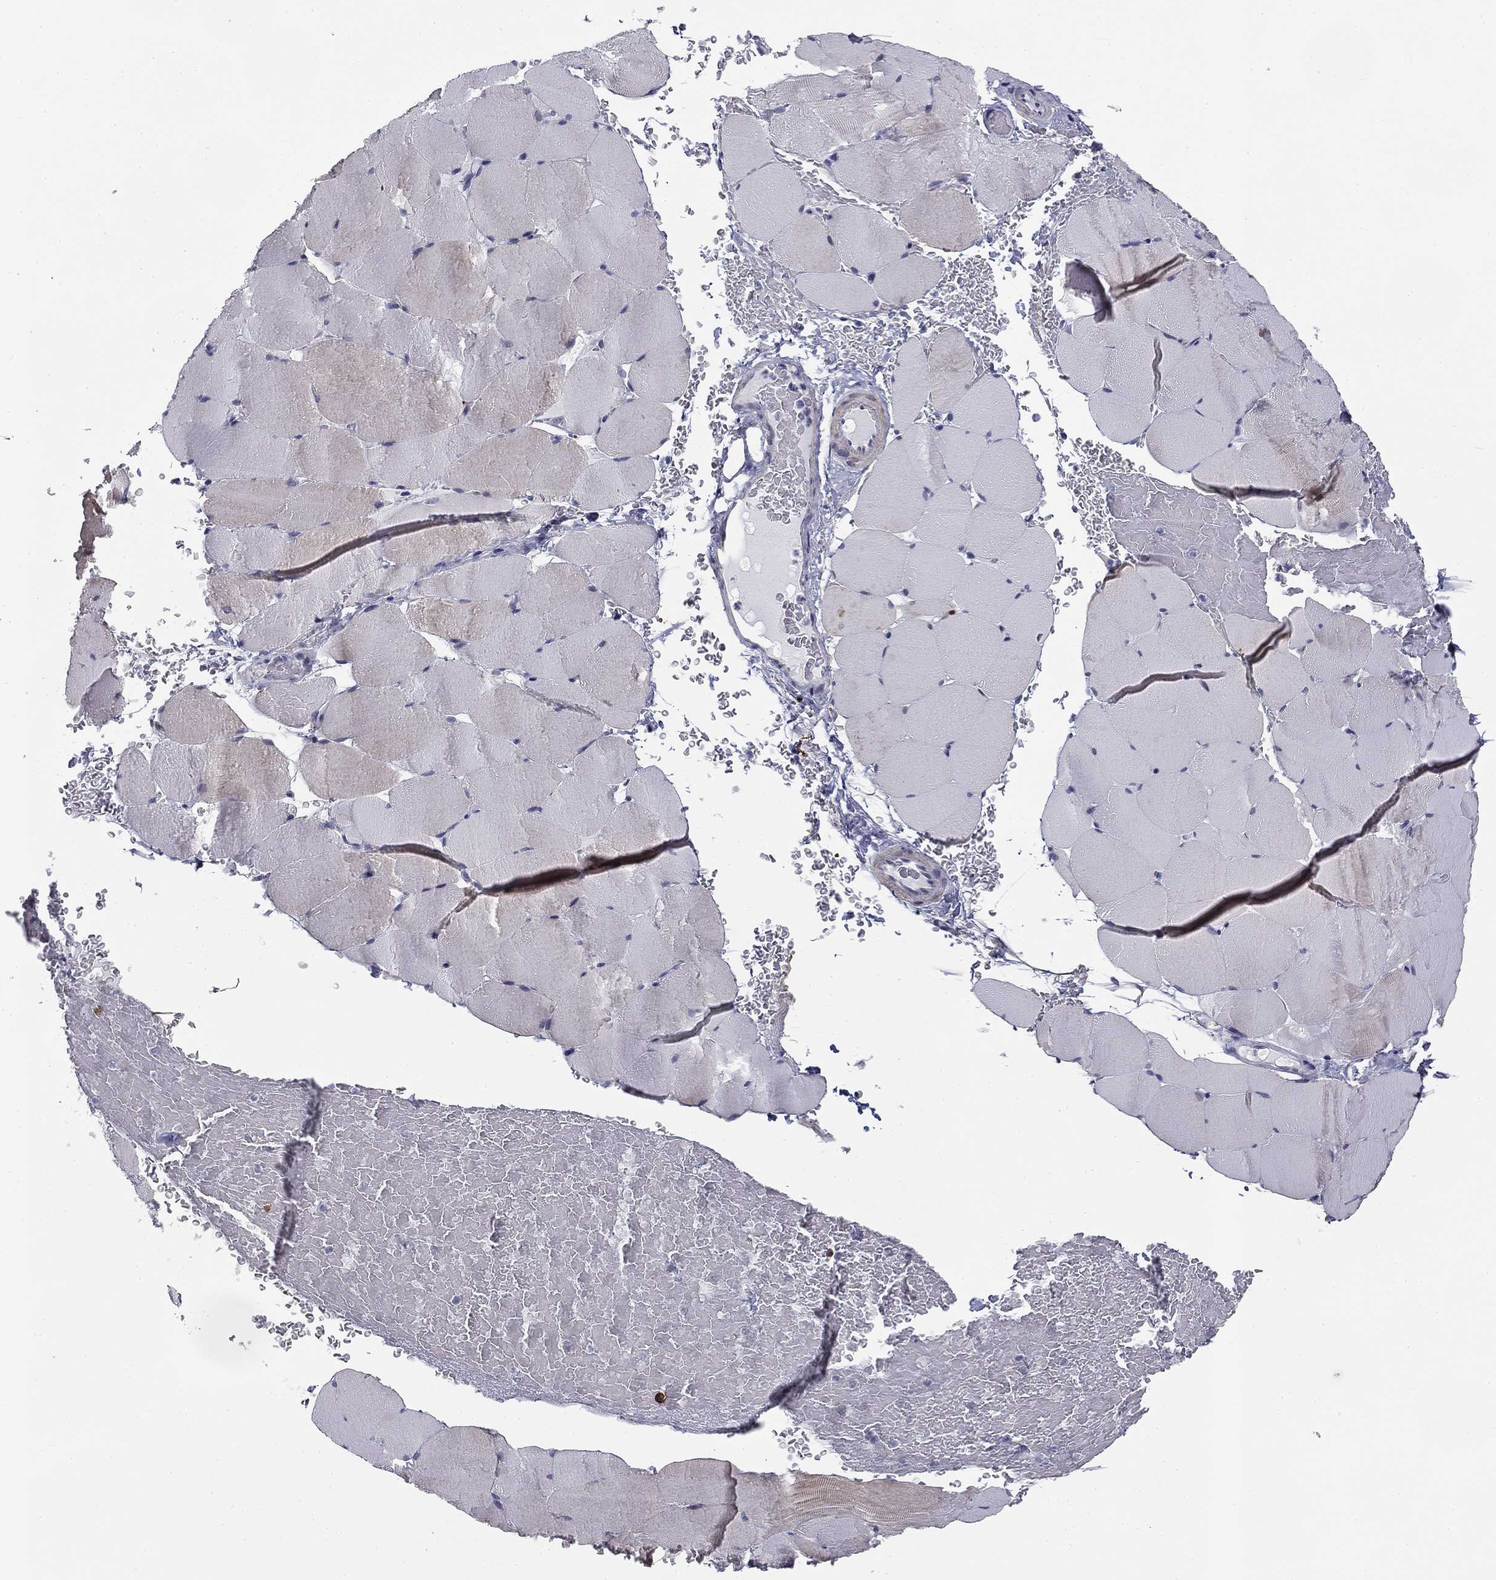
{"staining": {"intensity": "negative", "quantity": "none", "location": "none"}, "tissue": "skeletal muscle", "cell_type": "Myocytes", "image_type": "normal", "snomed": [{"axis": "morphology", "description": "Normal tissue, NOS"}, {"axis": "topography", "description": "Skeletal muscle"}], "caption": "High power microscopy photomicrograph of an immunohistochemistry micrograph of unremarkable skeletal muscle, revealing no significant positivity in myocytes.", "gene": "TRAT1", "patient": {"sex": "female", "age": 37}}